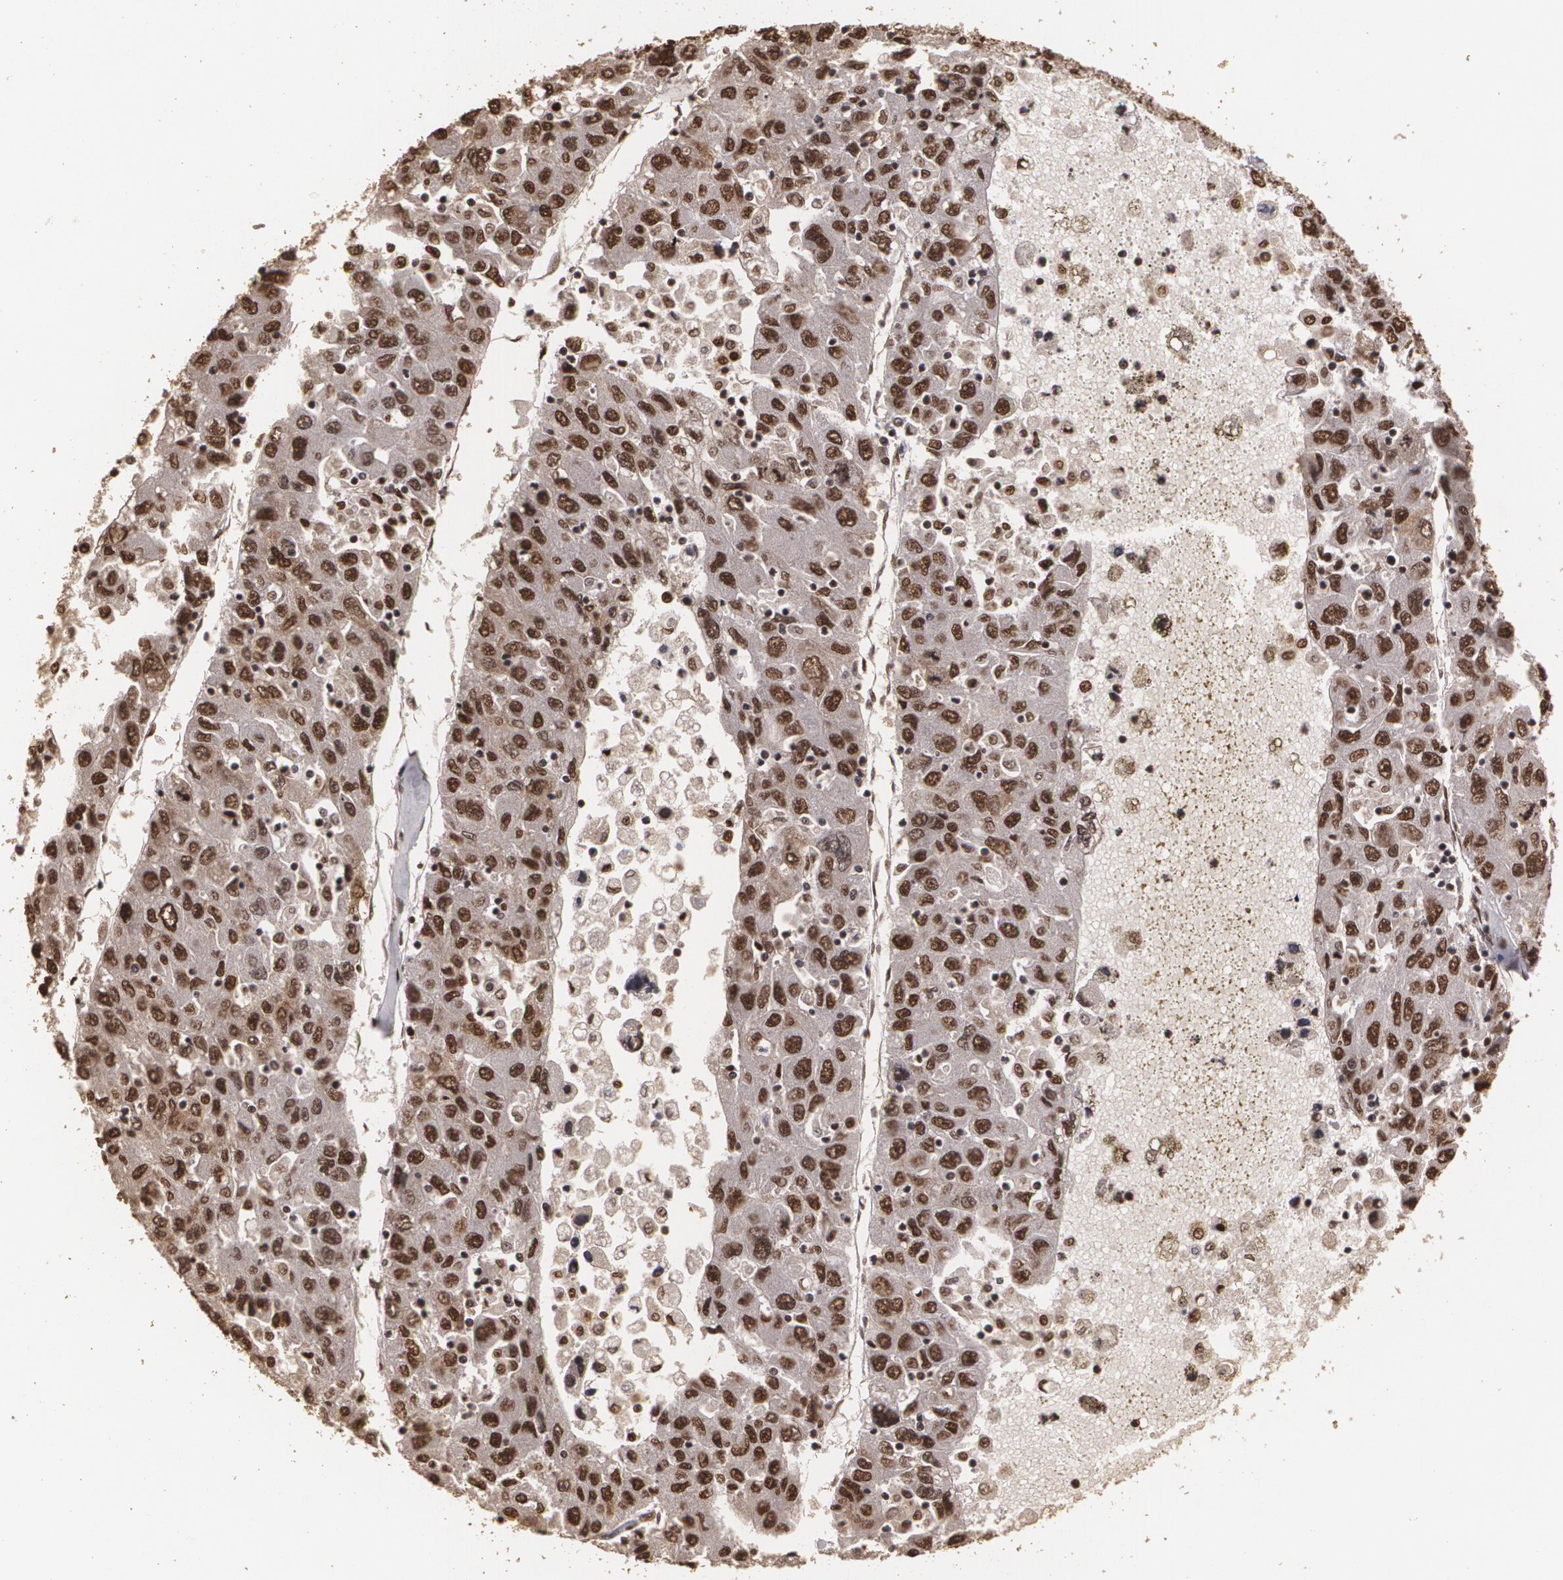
{"staining": {"intensity": "strong", "quantity": ">75%", "location": "cytoplasmic/membranous,nuclear"}, "tissue": "liver cancer", "cell_type": "Tumor cells", "image_type": "cancer", "snomed": [{"axis": "morphology", "description": "Carcinoma, Hepatocellular, NOS"}, {"axis": "topography", "description": "Liver"}], "caption": "Immunohistochemistry (IHC) image of human liver cancer (hepatocellular carcinoma) stained for a protein (brown), which reveals high levels of strong cytoplasmic/membranous and nuclear expression in approximately >75% of tumor cells.", "gene": "RCOR1", "patient": {"sex": "male", "age": 49}}